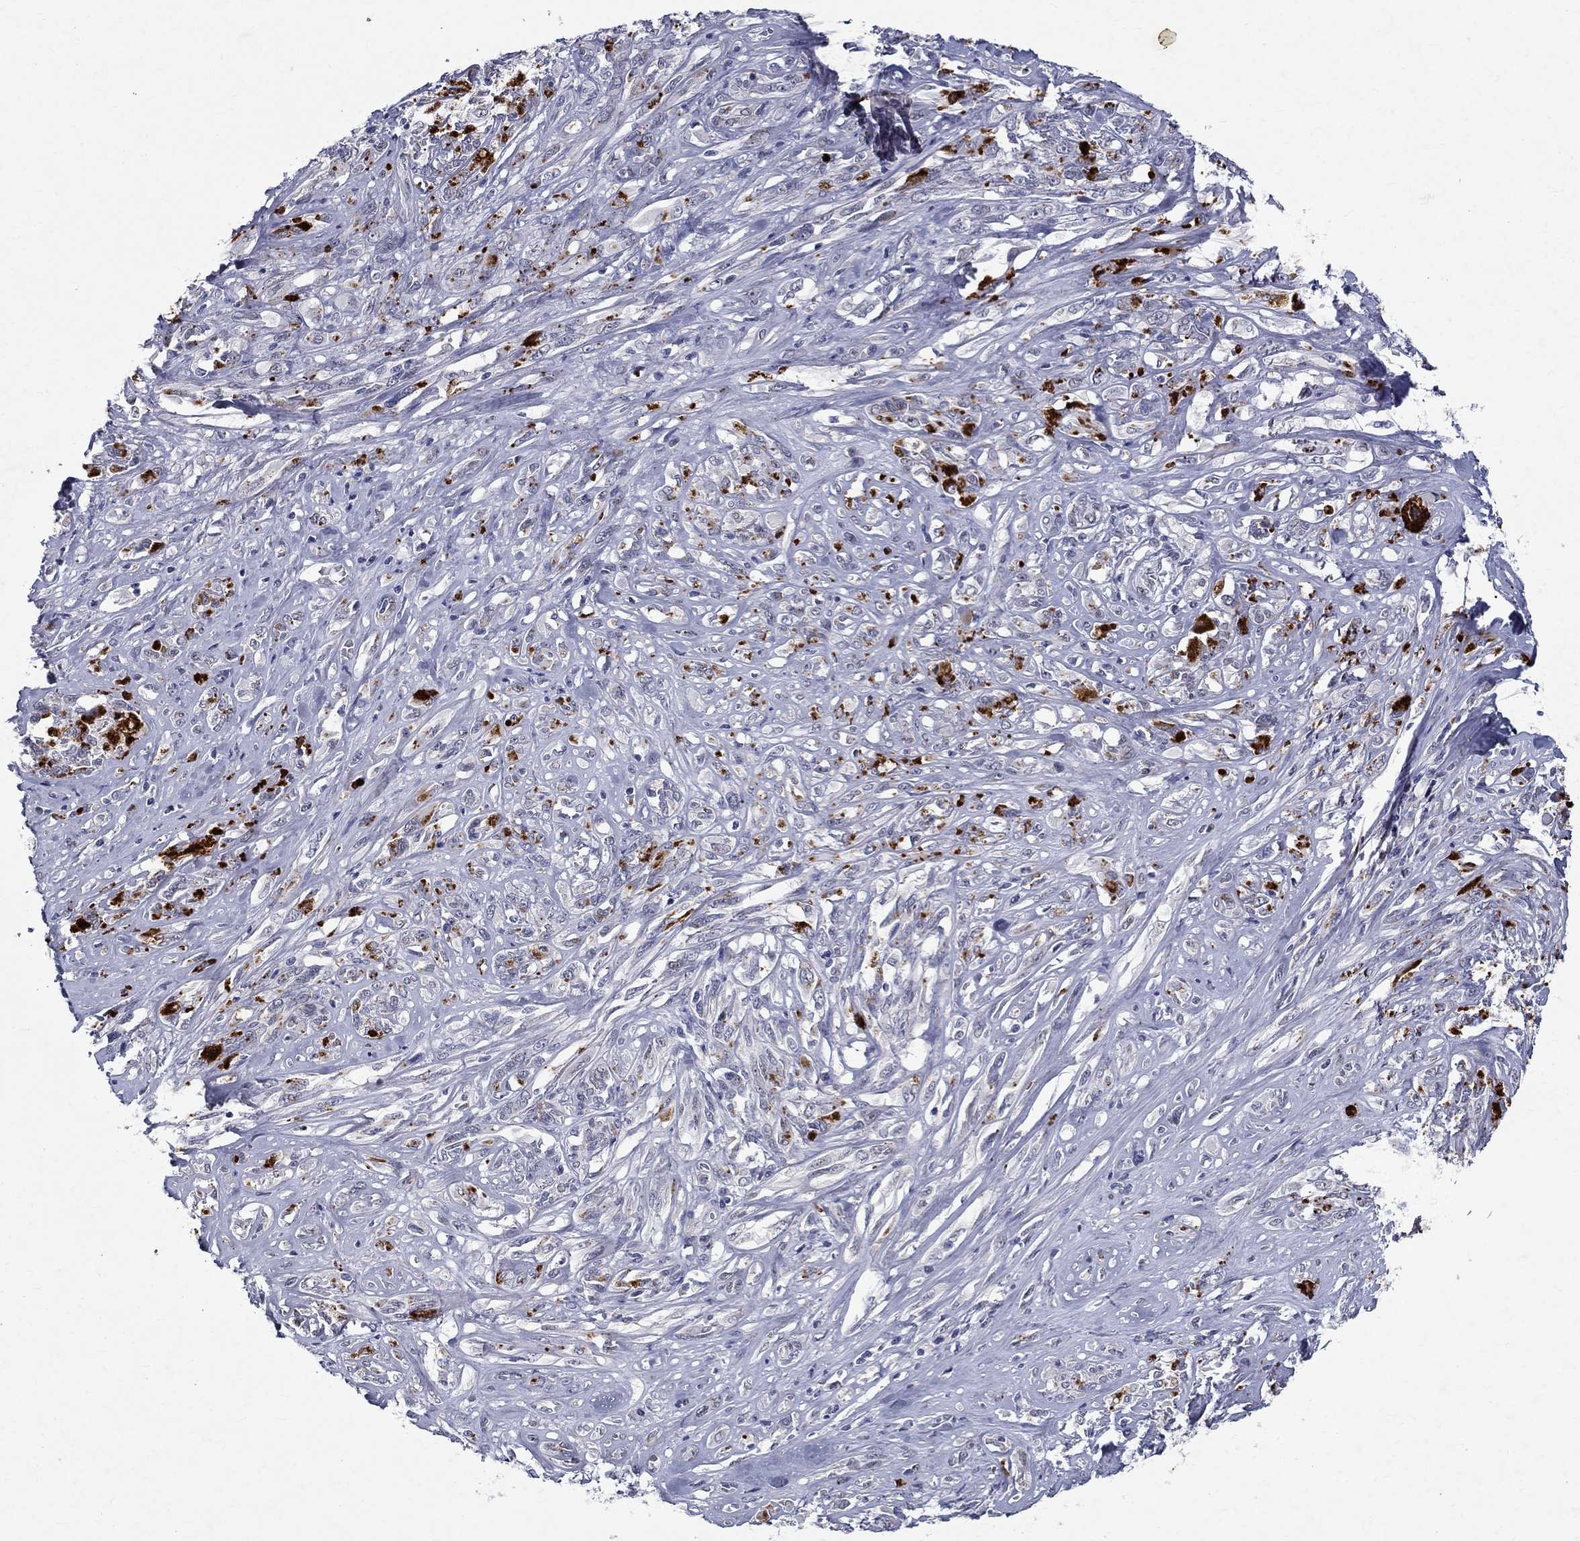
{"staining": {"intensity": "negative", "quantity": "none", "location": "none"}, "tissue": "melanoma", "cell_type": "Tumor cells", "image_type": "cancer", "snomed": [{"axis": "morphology", "description": "Malignant melanoma, NOS"}, {"axis": "topography", "description": "Skin"}], "caption": "High magnification brightfield microscopy of melanoma stained with DAB (3,3'-diaminobenzidine) (brown) and counterstained with hematoxylin (blue): tumor cells show no significant positivity.", "gene": "RBFOX1", "patient": {"sex": "female", "age": 91}}